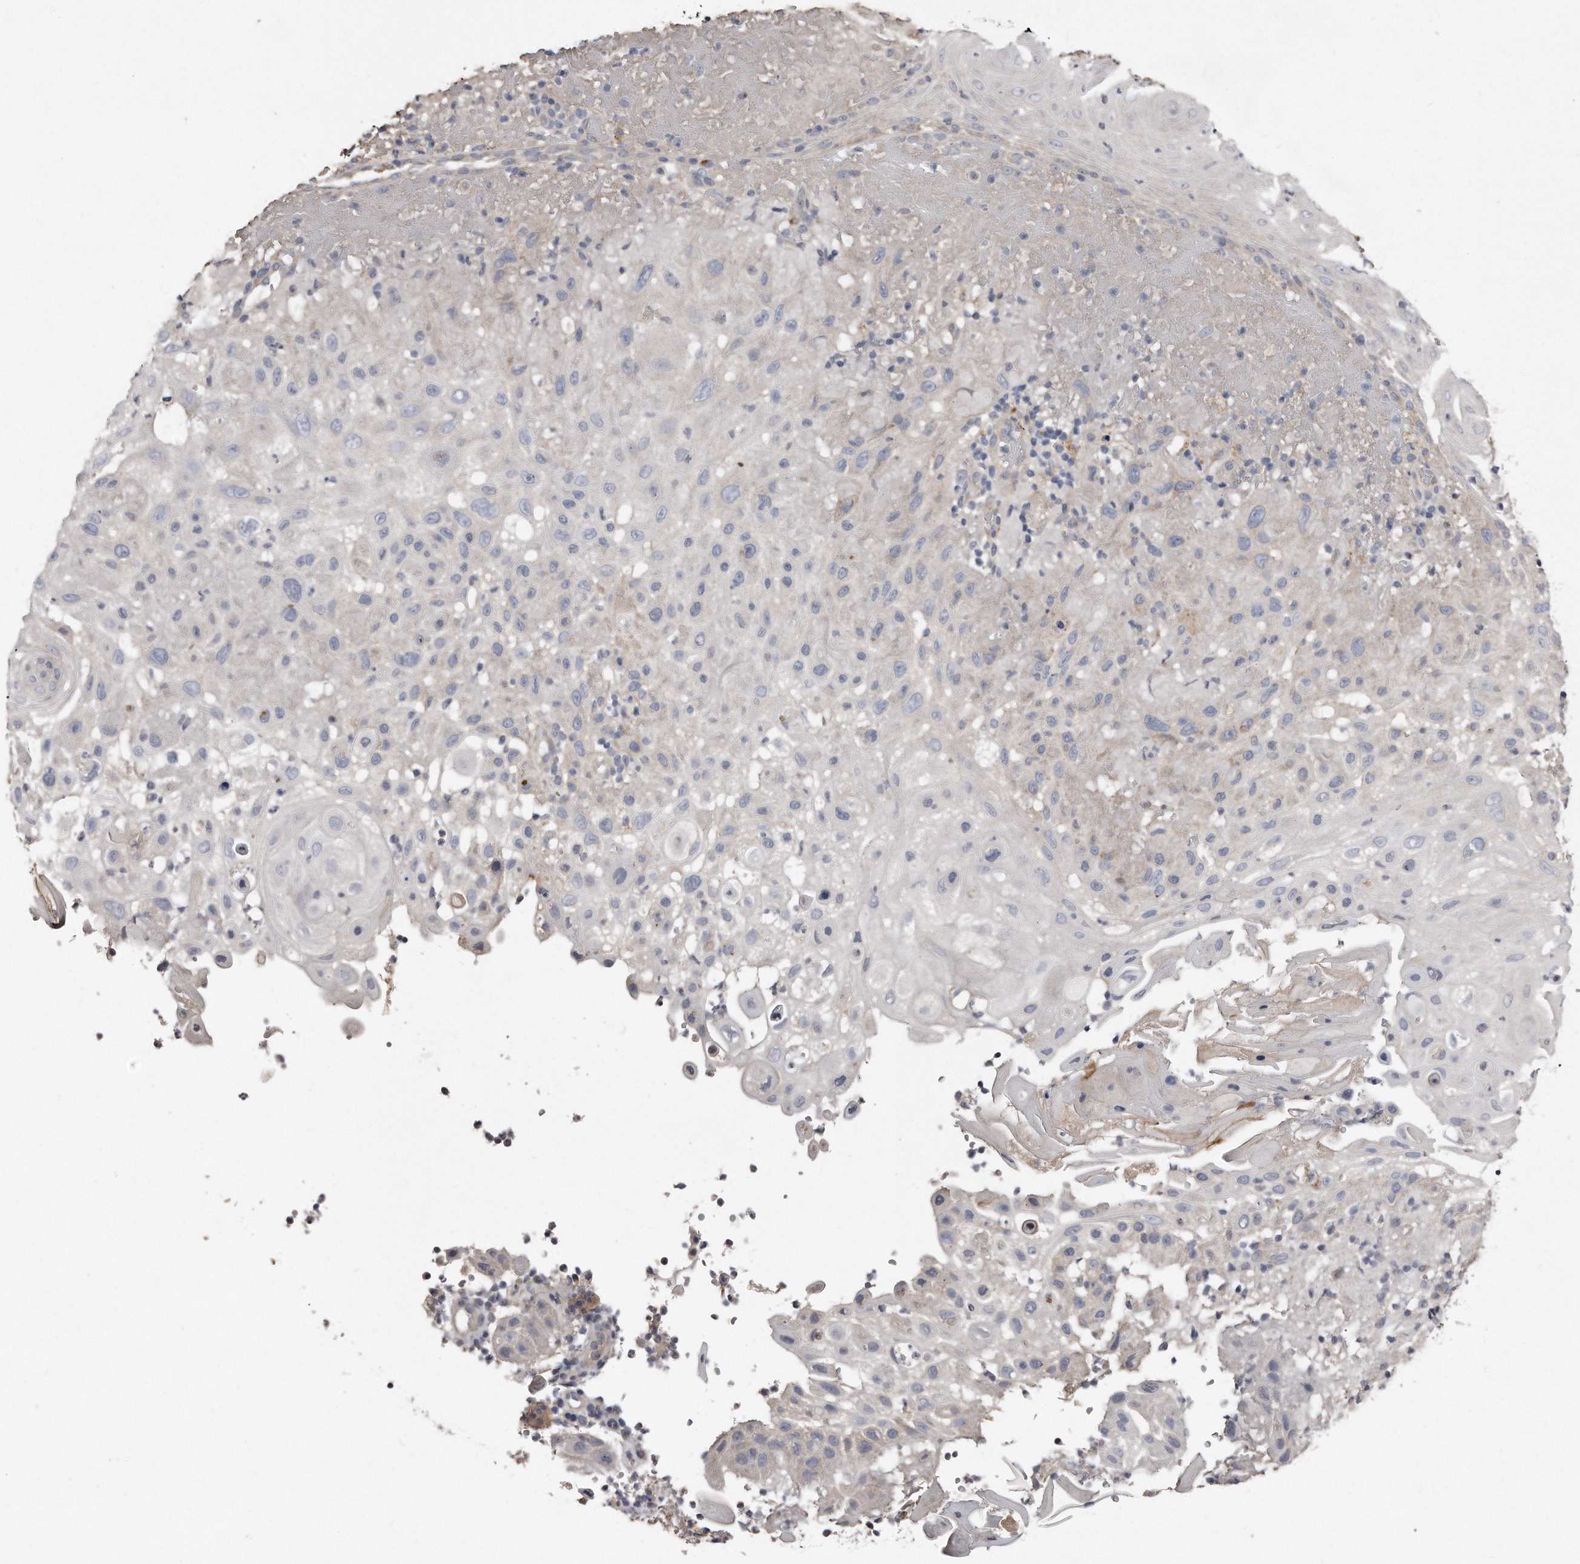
{"staining": {"intensity": "negative", "quantity": "none", "location": "none"}, "tissue": "skin cancer", "cell_type": "Tumor cells", "image_type": "cancer", "snomed": [{"axis": "morphology", "description": "Normal tissue, NOS"}, {"axis": "morphology", "description": "Squamous cell carcinoma, NOS"}, {"axis": "topography", "description": "Skin"}], "caption": "High power microscopy histopathology image of an IHC histopathology image of squamous cell carcinoma (skin), revealing no significant expression in tumor cells. (Brightfield microscopy of DAB (3,3'-diaminobenzidine) immunohistochemistry at high magnification).", "gene": "LMOD1", "patient": {"sex": "female", "age": 96}}